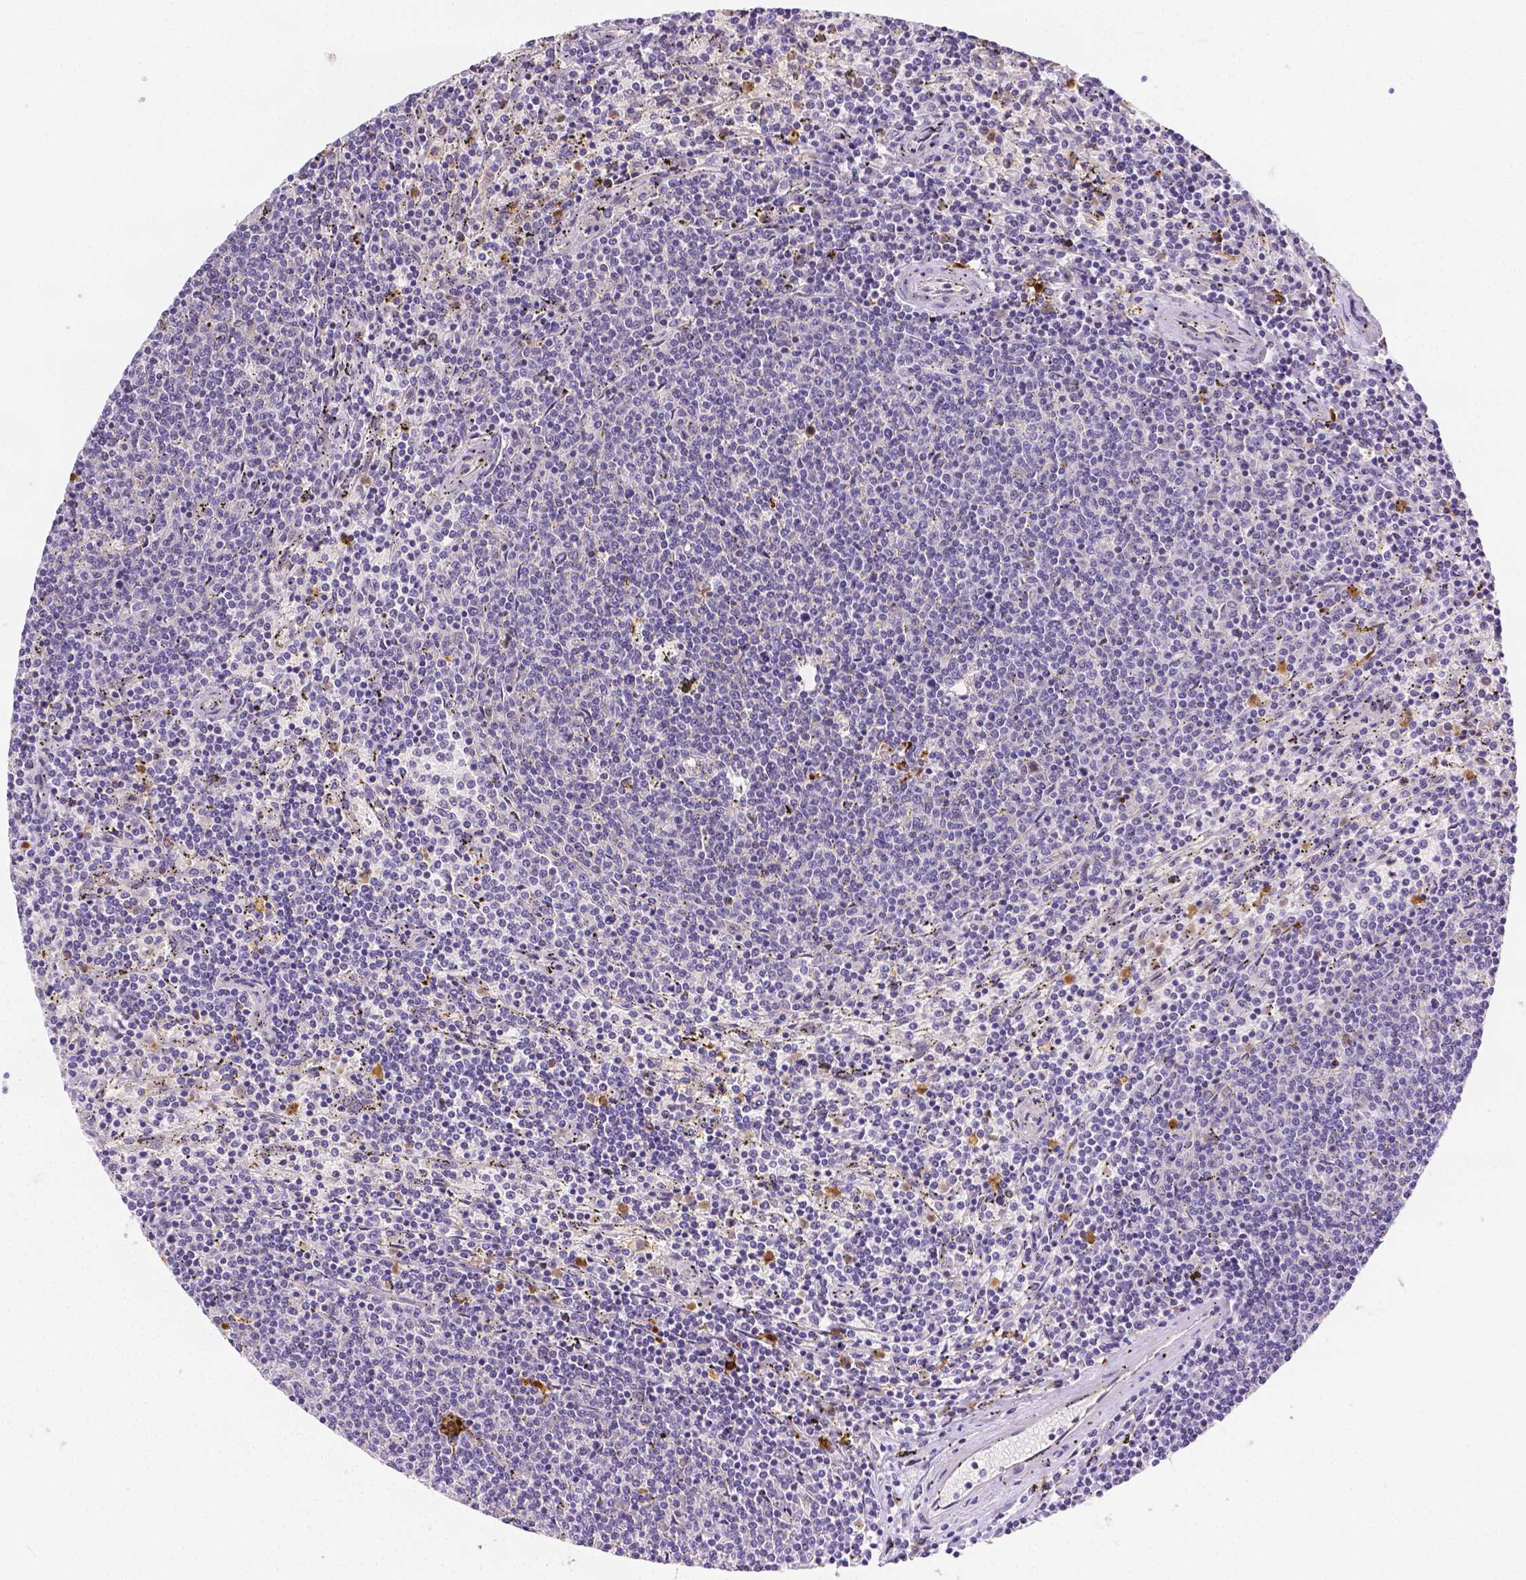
{"staining": {"intensity": "negative", "quantity": "none", "location": "none"}, "tissue": "lymphoma", "cell_type": "Tumor cells", "image_type": "cancer", "snomed": [{"axis": "morphology", "description": "Malignant lymphoma, non-Hodgkin's type, Low grade"}, {"axis": "topography", "description": "Spleen"}], "caption": "Protein analysis of lymphoma displays no significant staining in tumor cells.", "gene": "ZNRD2", "patient": {"sex": "female", "age": 50}}